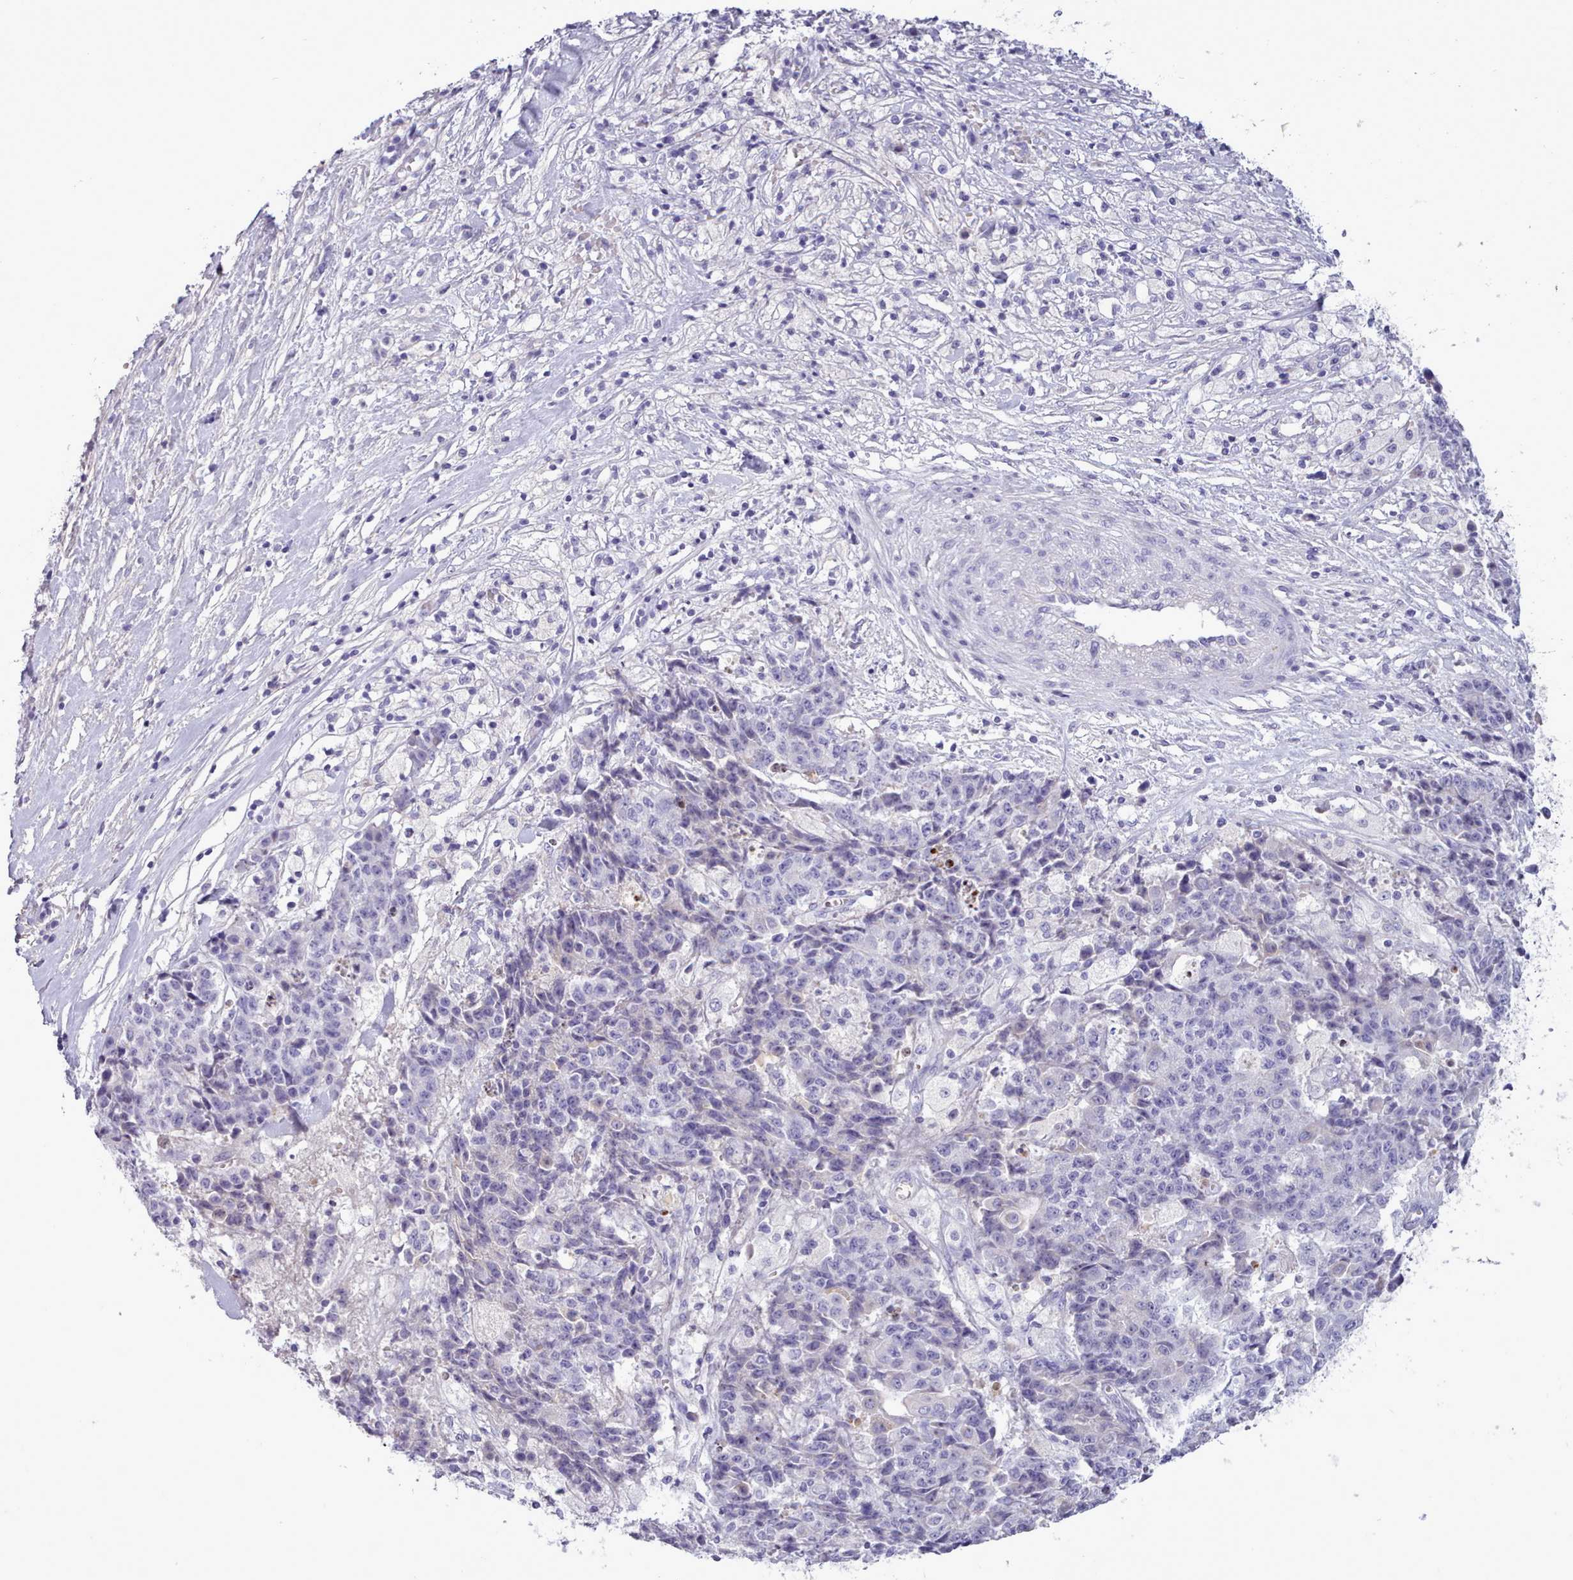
{"staining": {"intensity": "negative", "quantity": "none", "location": "none"}, "tissue": "ovarian cancer", "cell_type": "Tumor cells", "image_type": "cancer", "snomed": [{"axis": "morphology", "description": "Carcinoma, endometroid"}, {"axis": "topography", "description": "Ovary"}], "caption": "Immunohistochemistry of human ovarian cancer (endometroid carcinoma) shows no staining in tumor cells. (DAB (3,3'-diaminobenzidine) IHC visualized using brightfield microscopy, high magnification).", "gene": "CYP2A13", "patient": {"sex": "female", "age": 42}}